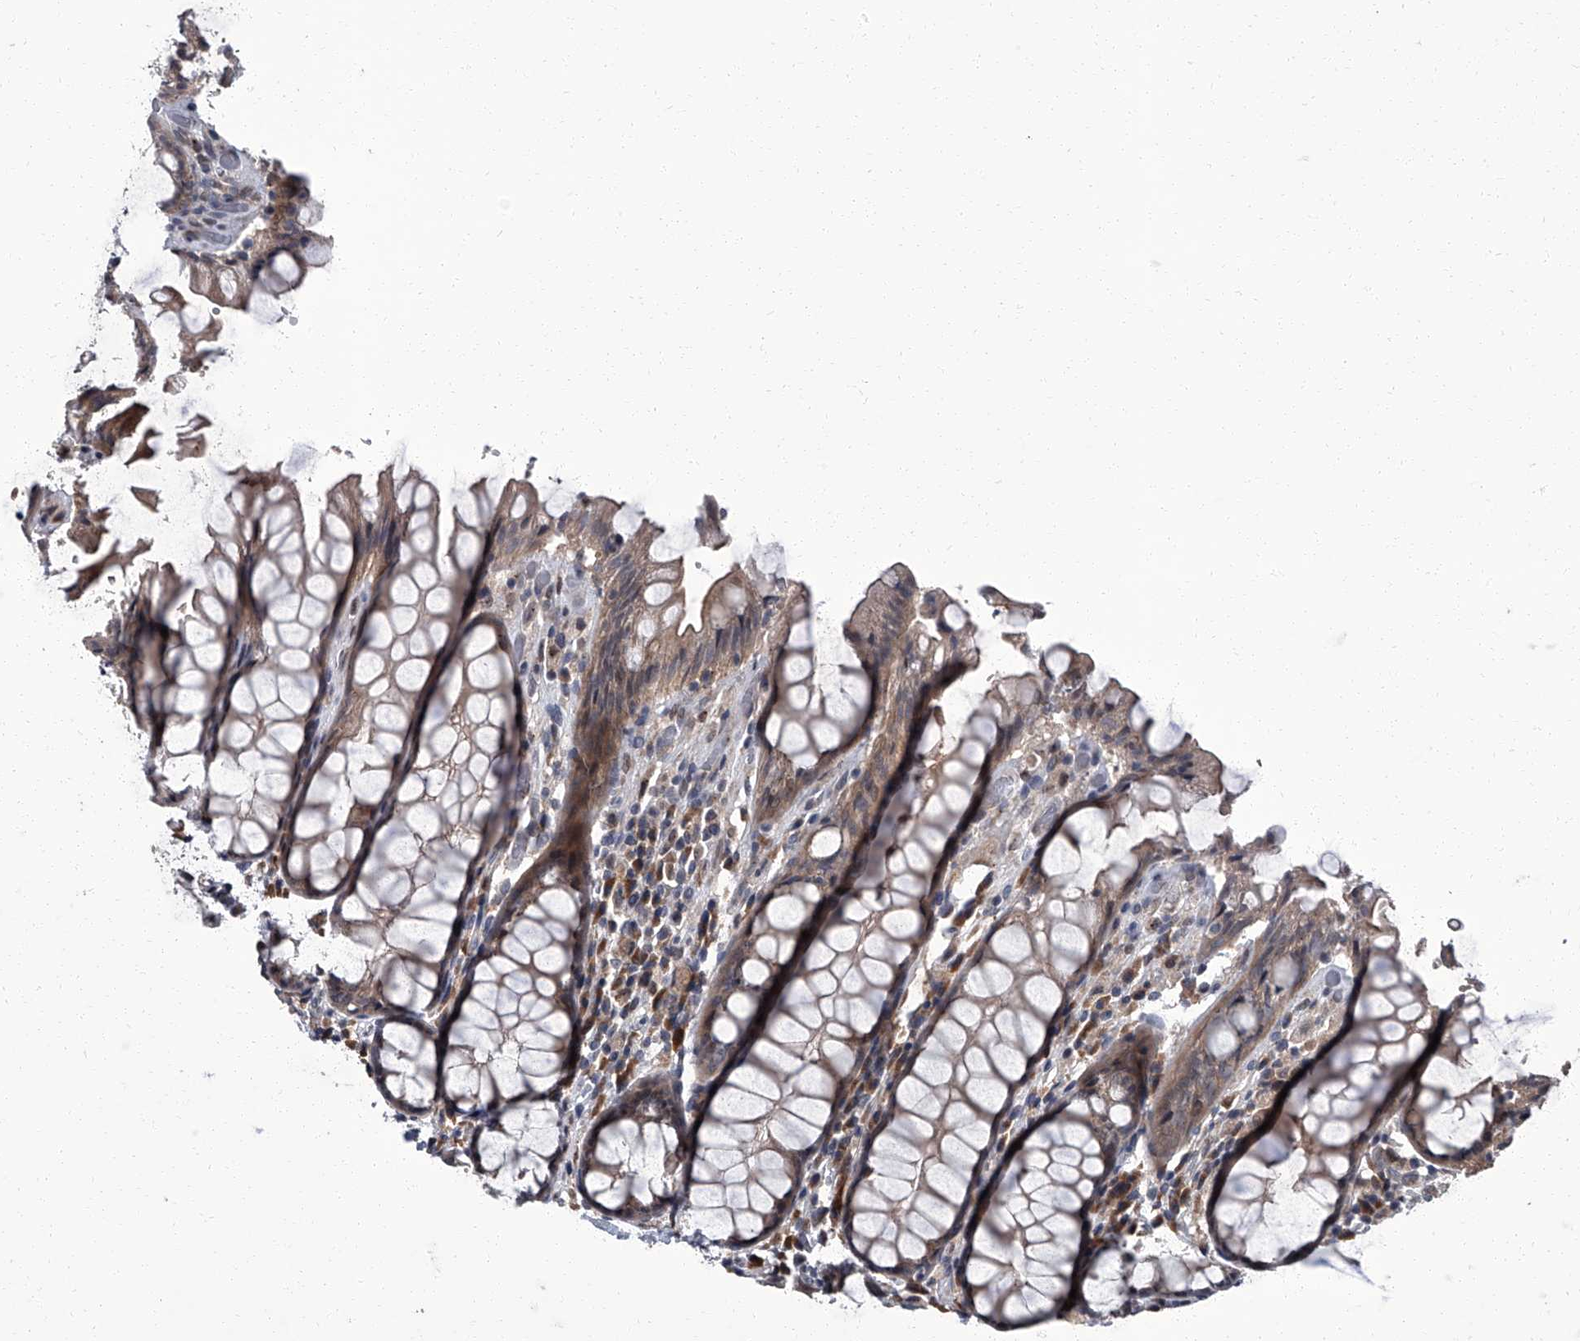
{"staining": {"intensity": "moderate", "quantity": ">75%", "location": "cytoplasmic/membranous"}, "tissue": "rectum", "cell_type": "Glandular cells", "image_type": "normal", "snomed": [{"axis": "morphology", "description": "Normal tissue, NOS"}, {"axis": "topography", "description": "Rectum"}], "caption": "Immunohistochemistry (IHC) photomicrograph of normal rectum stained for a protein (brown), which shows medium levels of moderate cytoplasmic/membranous staining in about >75% of glandular cells.", "gene": "ZNF274", "patient": {"sex": "male", "age": 64}}